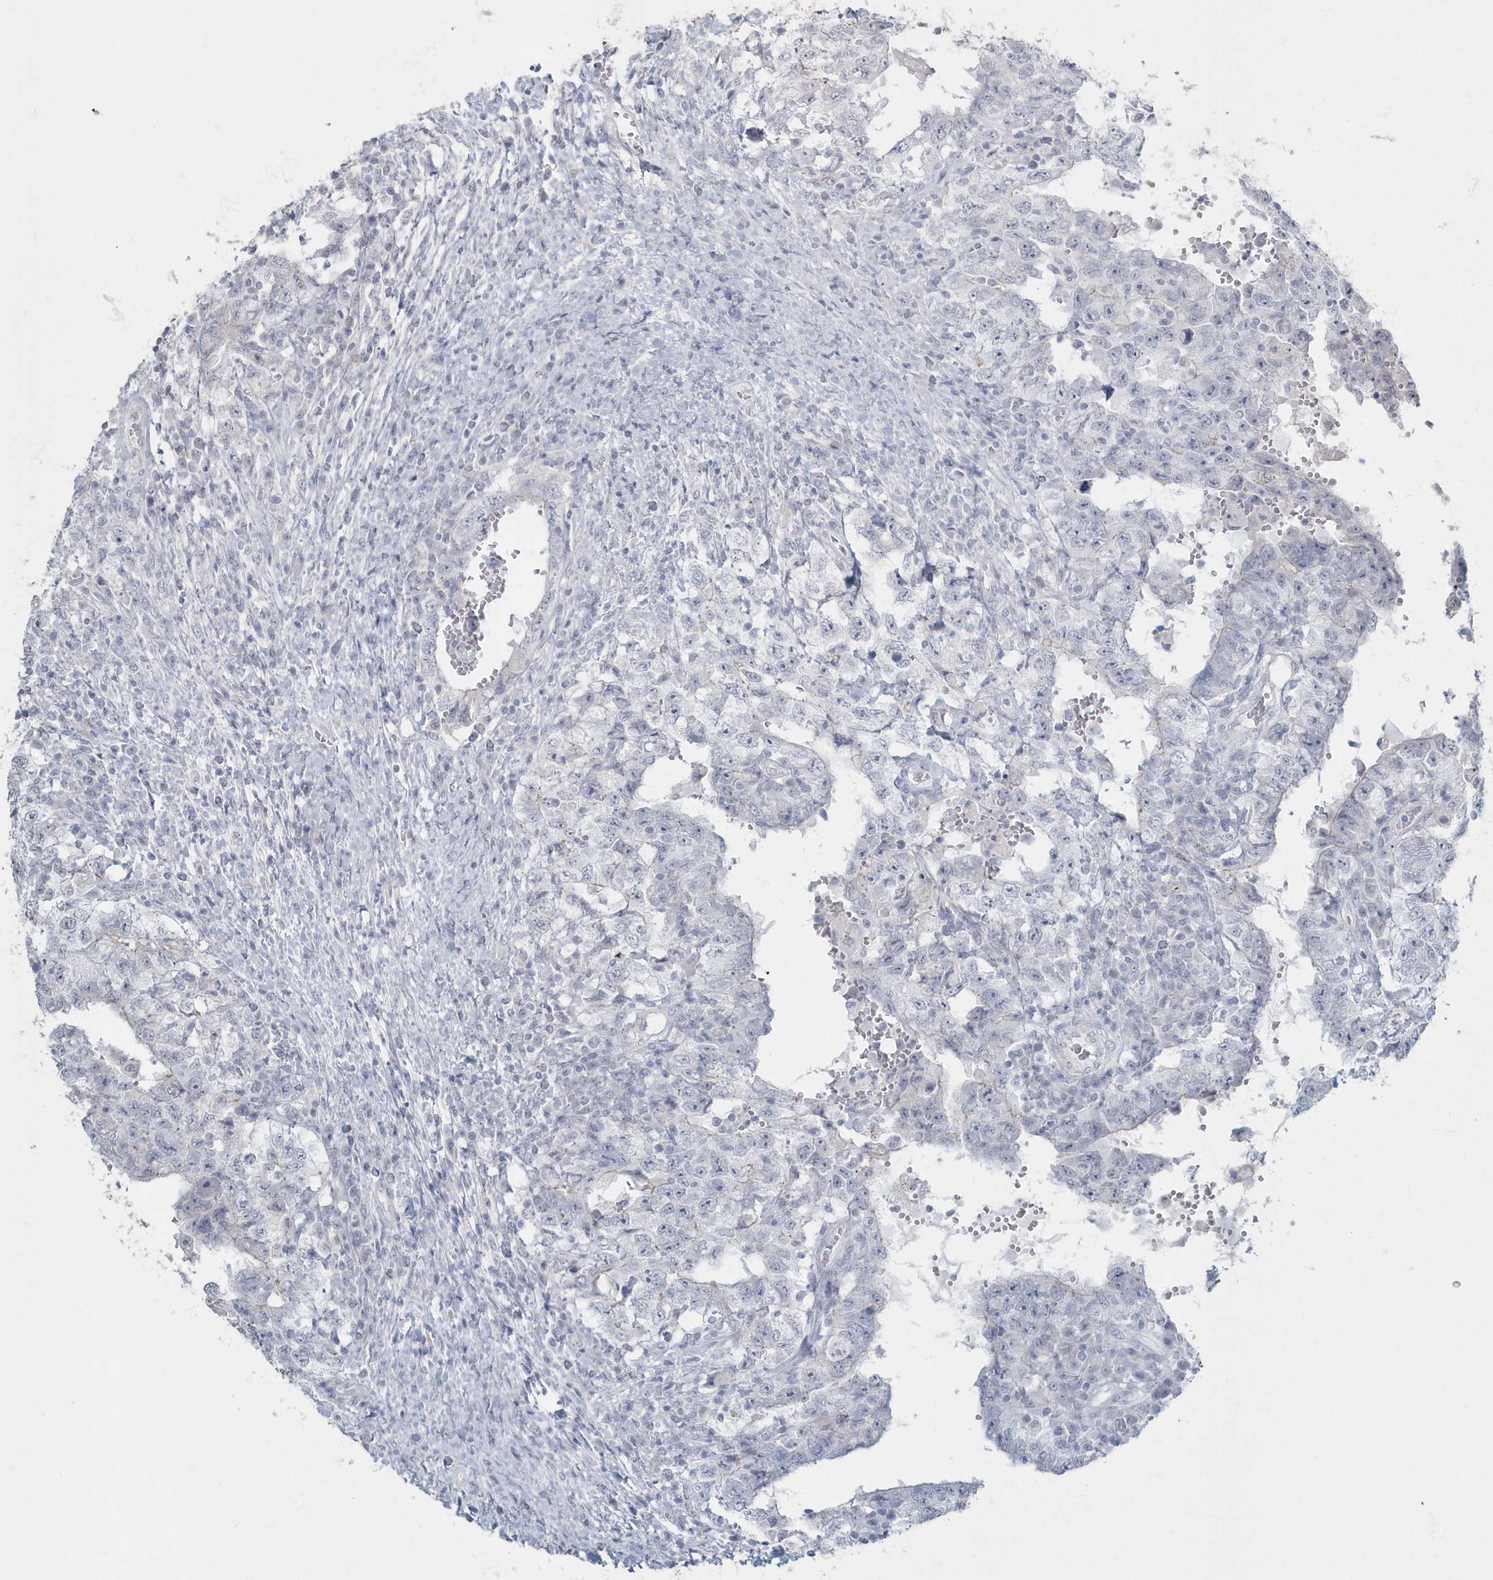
{"staining": {"intensity": "negative", "quantity": "none", "location": "none"}, "tissue": "testis cancer", "cell_type": "Tumor cells", "image_type": "cancer", "snomed": [{"axis": "morphology", "description": "Carcinoma, Embryonal, NOS"}, {"axis": "topography", "description": "Testis"}], "caption": "Immunohistochemical staining of testis embryonal carcinoma reveals no significant positivity in tumor cells.", "gene": "MYOT", "patient": {"sex": "male", "age": 26}}